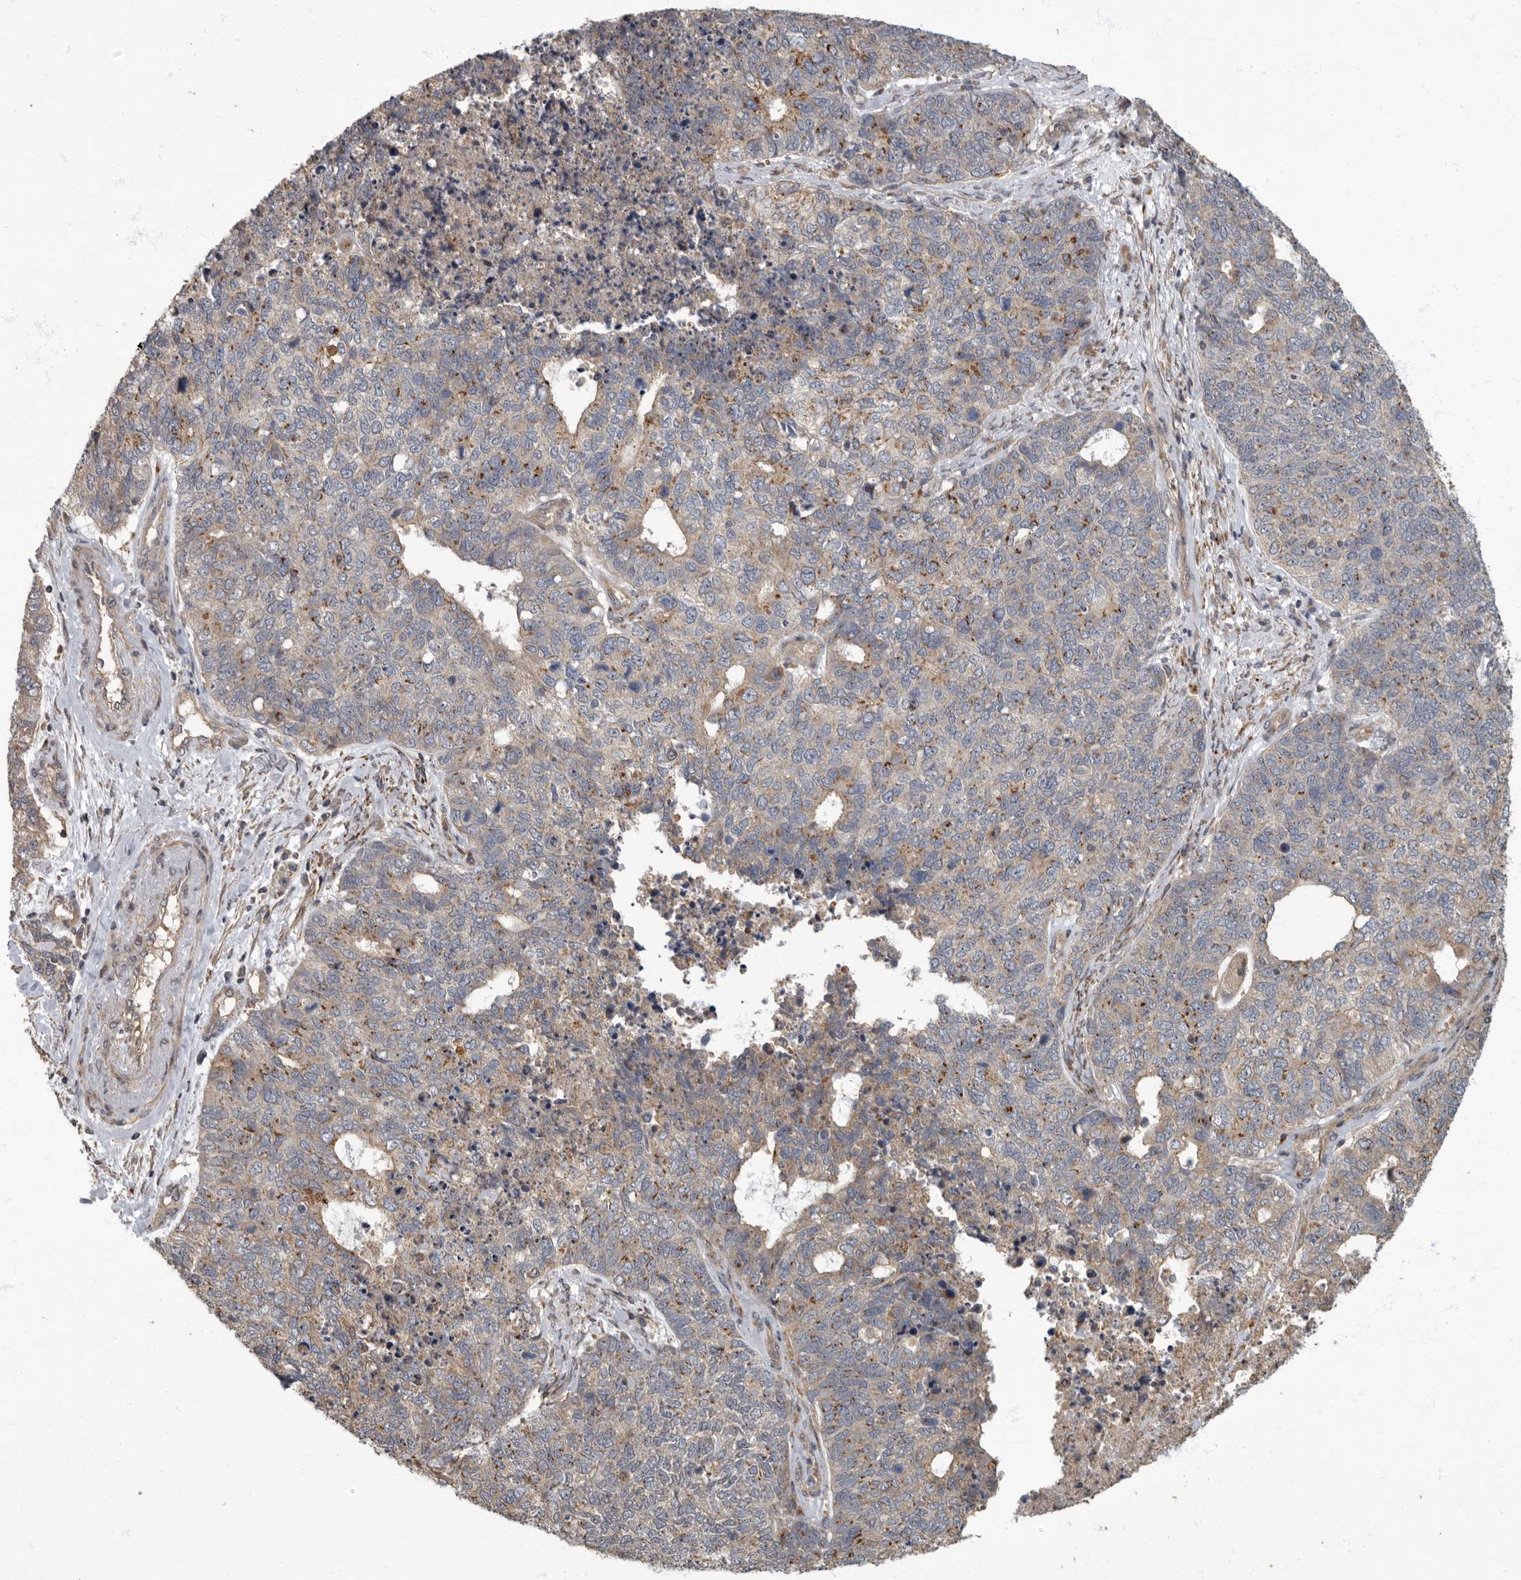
{"staining": {"intensity": "moderate", "quantity": "<25%", "location": "cytoplasmic/membranous"}, "tissue": "cervical cancer", "cell_type": "Tumor cells", "image_type": "cancer", "snomed": [{"axis": "morphology", "description": "Squamous cell carcinoma, NOS"}, {"axis": "topography", "description": "Cervix"}], "caption": "Tumor cells reveal moderate cytoplasmic/membranous staining in about <25% of cells in cervical cancer (squamous cell carcinoma).", "gene": "IQCK", "patient": {"sex": "female", "age": 63}}